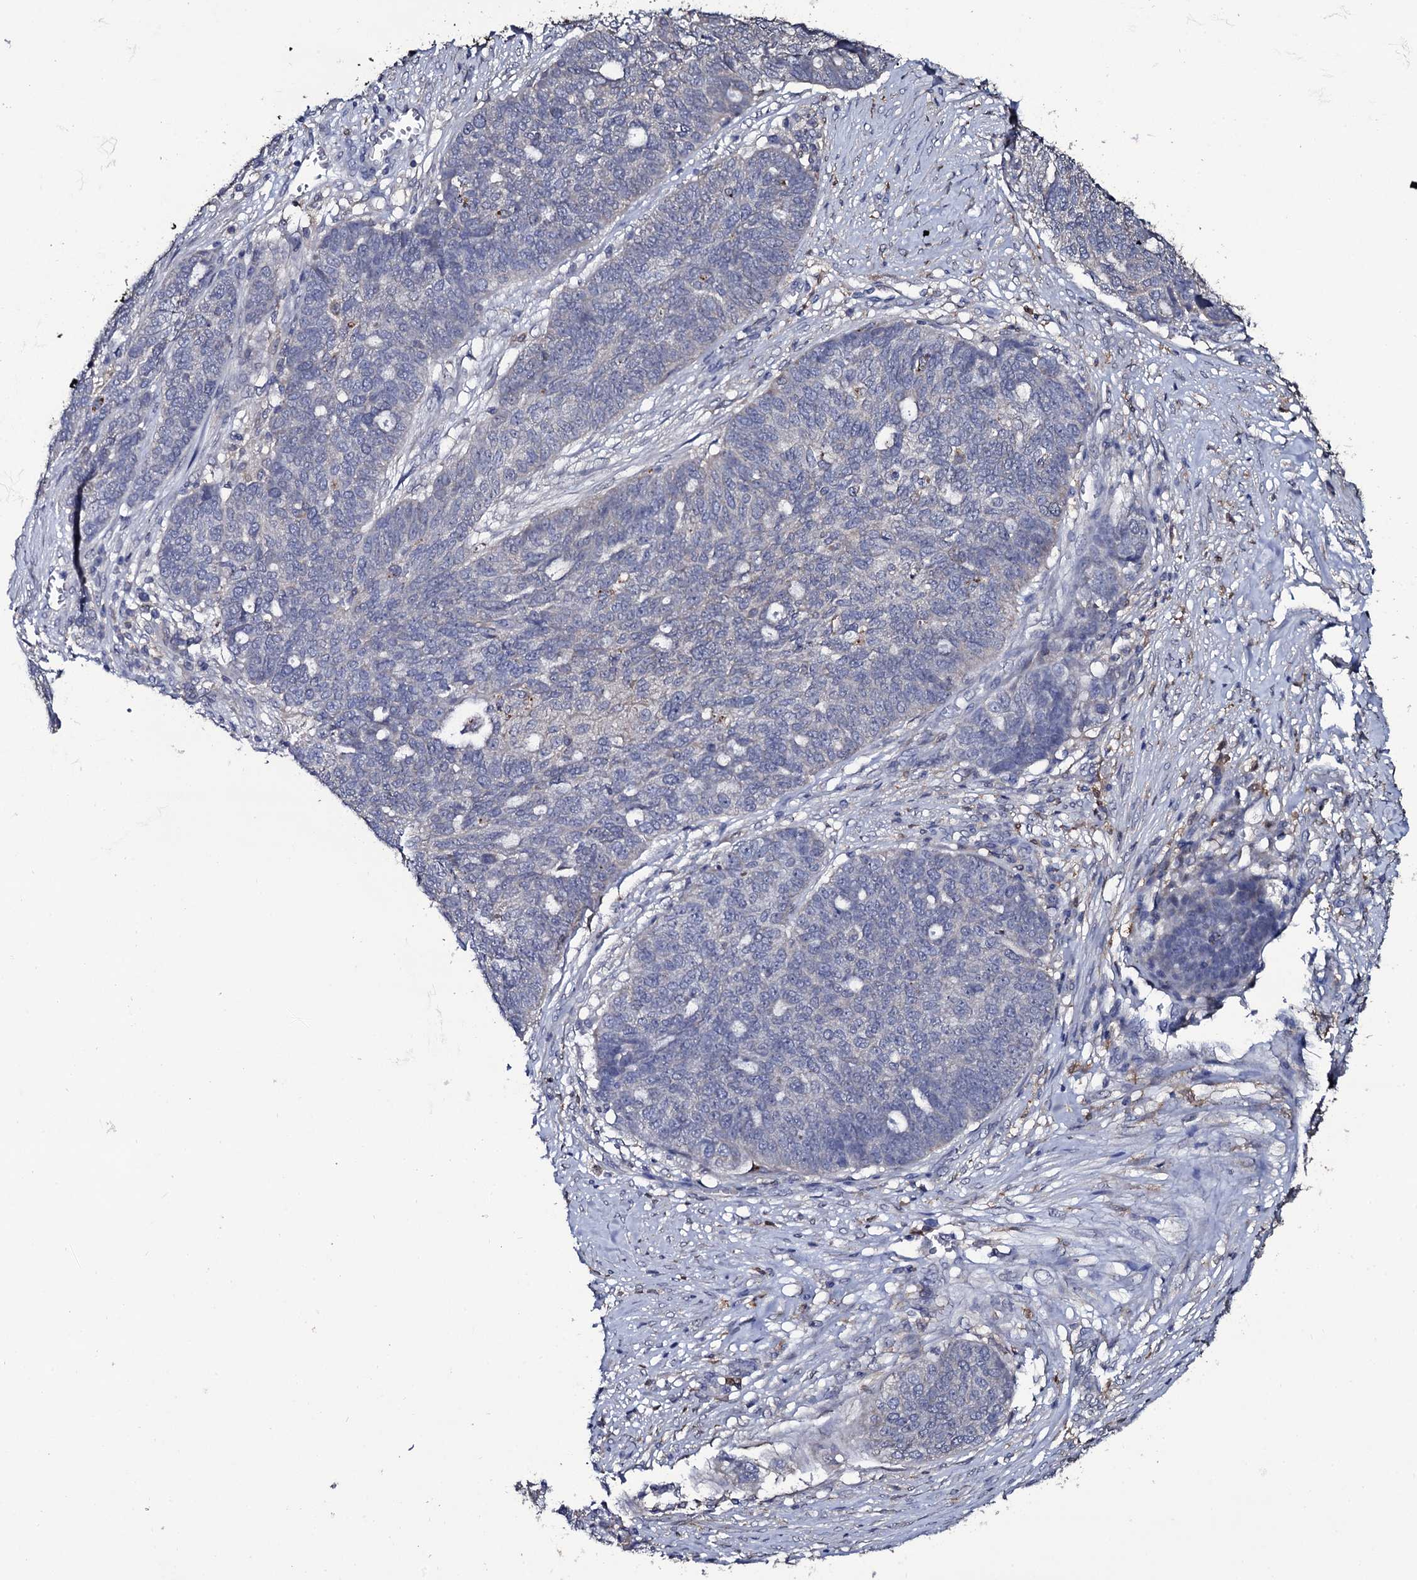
{"staining": {"intensity": "negative", "quantity": "none", "location": "none"}, "tissue": "ovarian cancer", "cell_type": "Tumor cells", "image_type": "cancer", "snomed": [{"axis": "morphology", "description": "Cystadenocarcinoma, serous, NOS"}, {"axis": "topography", "description": "Ovary"}], "caption": "This micrograph is of serous cystadenocarcinoma (ovarian) stained with immunohistochemistry (IHC) to label a protein in brown with the nuclei are counter-stained blue. There is no expression in tumor cells.", "gene": "CRYL1", "patient": {"sex": "female", "age": 59}}